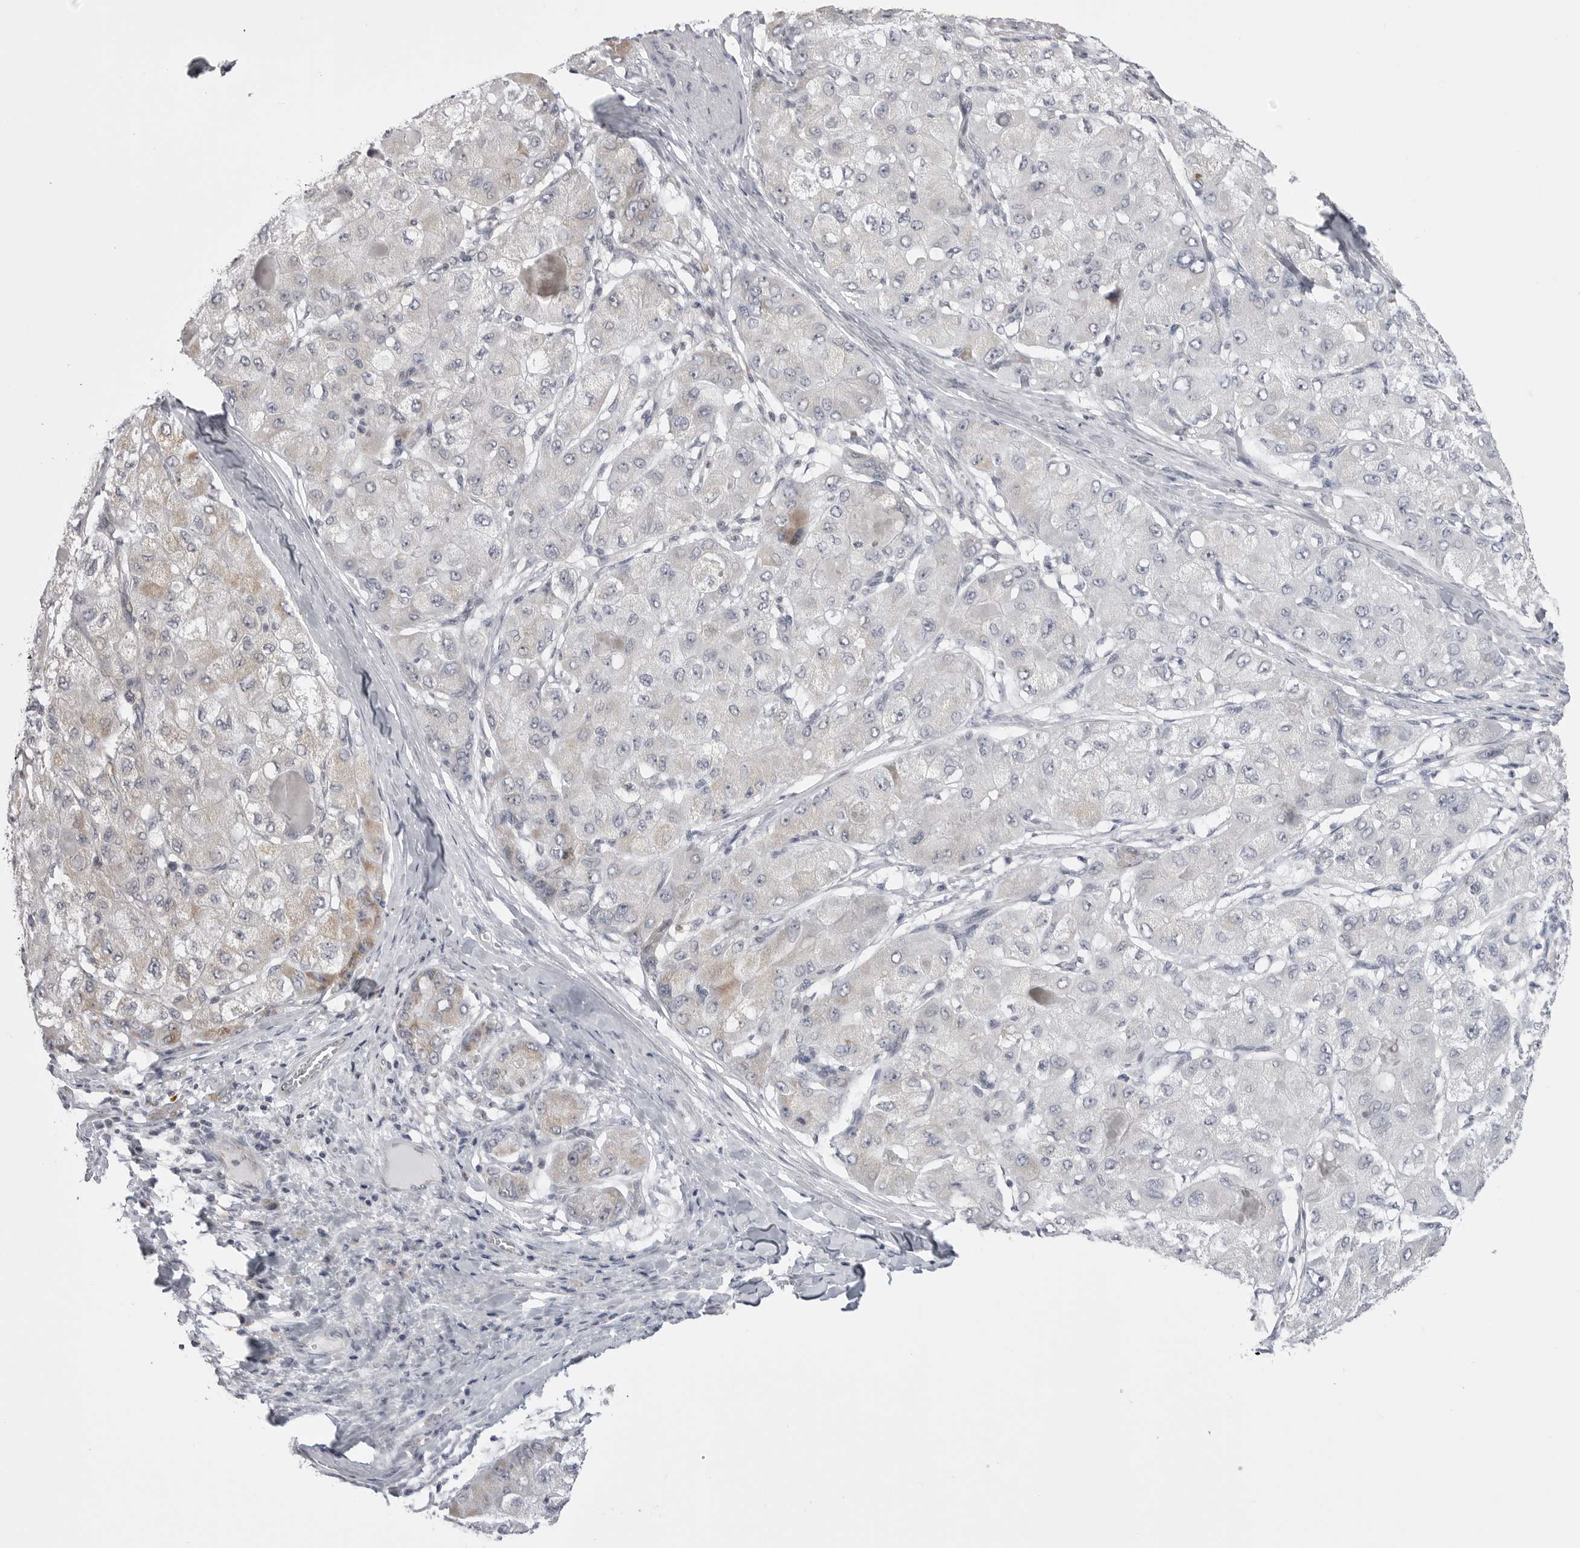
{"staining": {"intensity": "moderate", "quantity": "<25%", "location": "cytoplasmic/membranous"}, "tissue": "liver cancer", "cell_type": "Tumor cells", "image_type": "cancer", "snomed": [{"axis": "morphology", "description": "Carcinoma, Hepatocellular, NOS"}, {"axis": "topography", "description": "Liver"}], "caption": "Immunohistochemistry (IHC) image of neoplastic tissue: human liver cancer (hepatocellular carcinoma) stained using IHC demonstrates low levels of moderate protein expression localized specifically in the cytoplasmic/membranous of tumor cells, appearing as a cytoplasmic/membranous brown color.", "gene": "TUFM", "patient": {"sex": "male", "age": 80}}